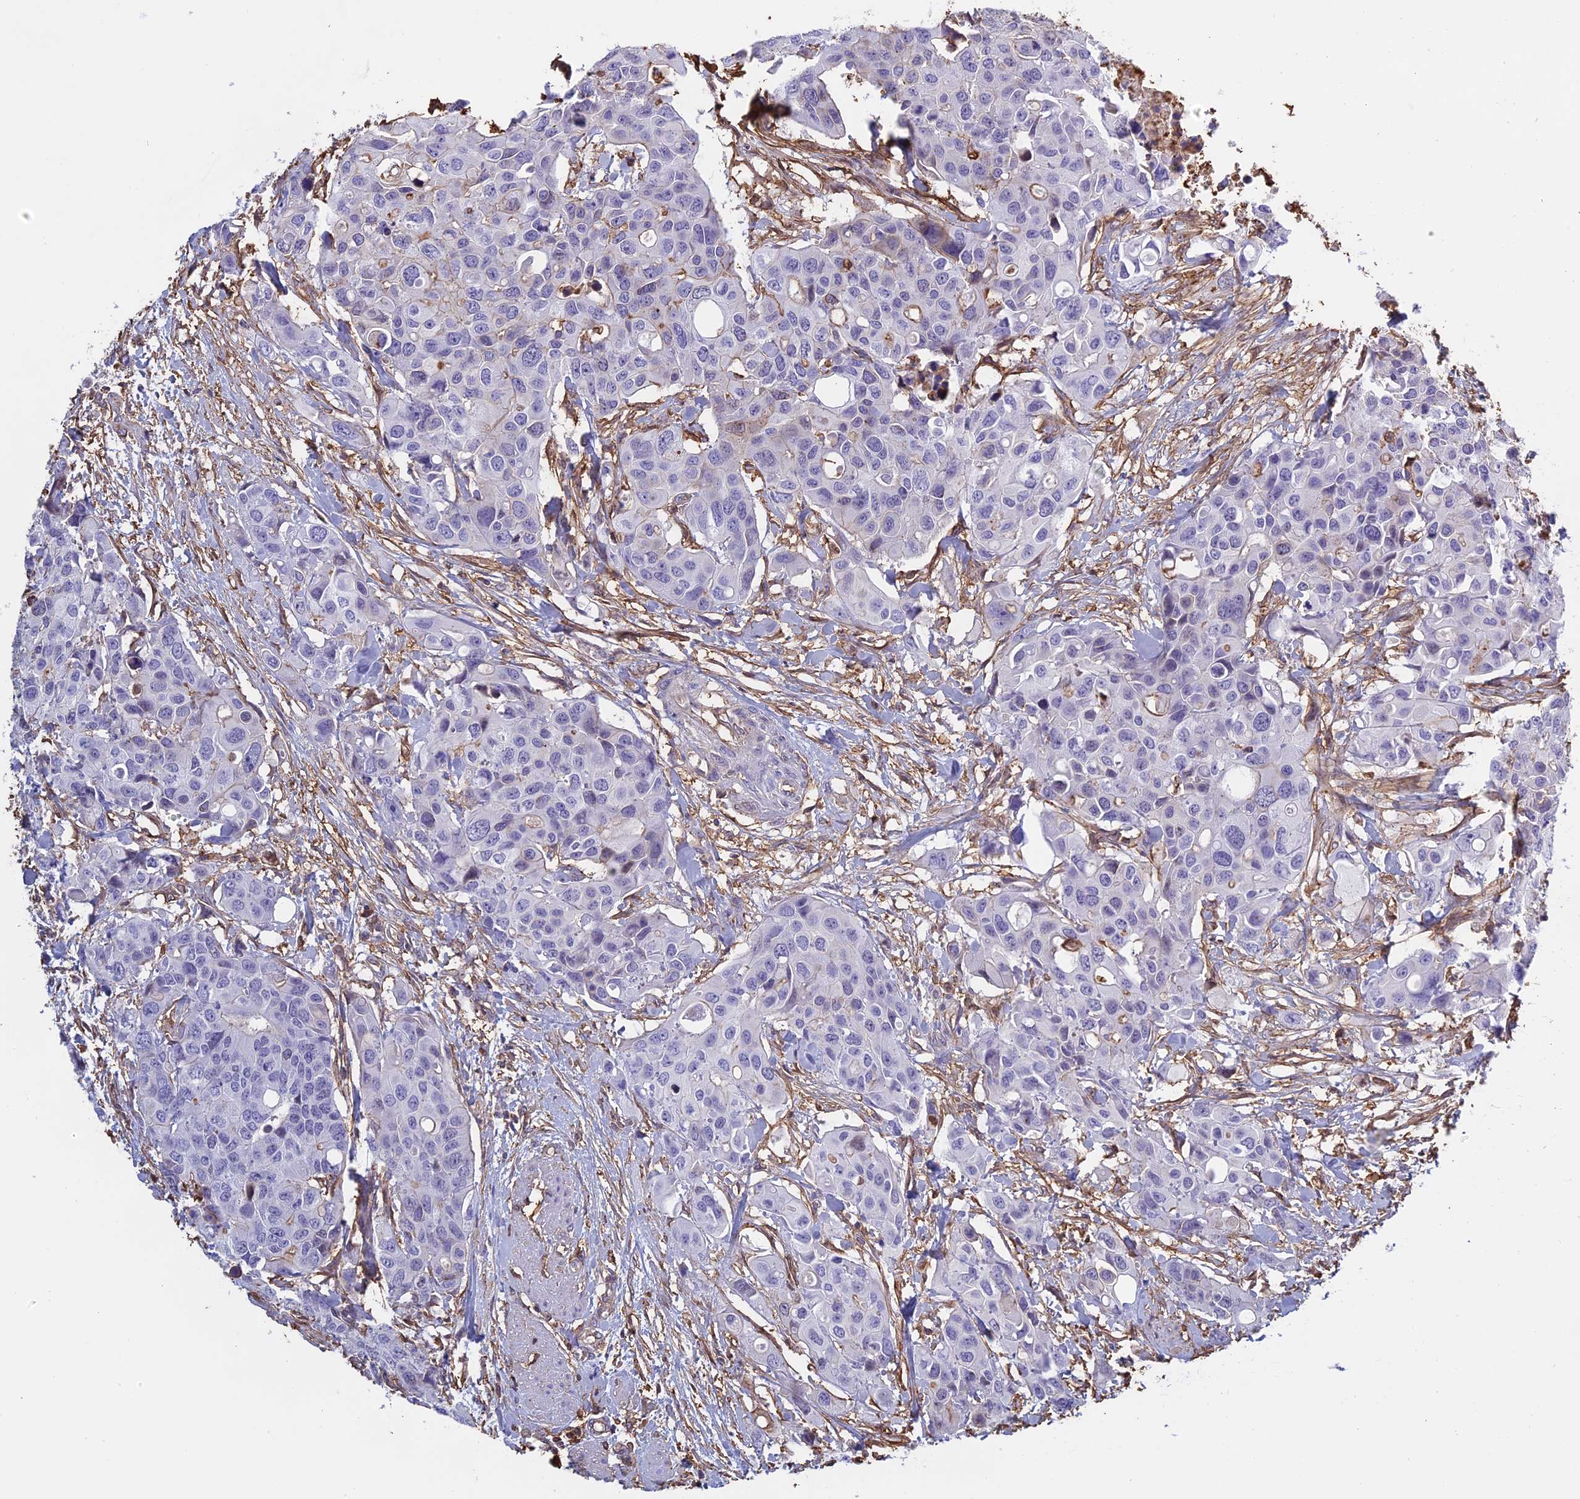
{"staining": {"intensity": "negative", "quantity": "none", "location": "none"}, "tissue": "colorectal cancer", "cell_type": "Tumor cells", "image_type": "cancer", "snomed": [{"axis": "morphology", "description": "Adenocarcinoma, NOS"}, {"axis": "topography", "description": "Colon"}], "caption": "Micrograph shows no significant protein positivity in tumor cells of adenocarcinoma (colorectal). The staining was performed using DAB (3,3'-diaminobenzidine) to visualize the protein expression in brown, while the nuclei were stained in blue with hematoxylin (Magnification: 20x).", "gene": "TMEM255B", "patient": {"sex": "male", "age": 77}}